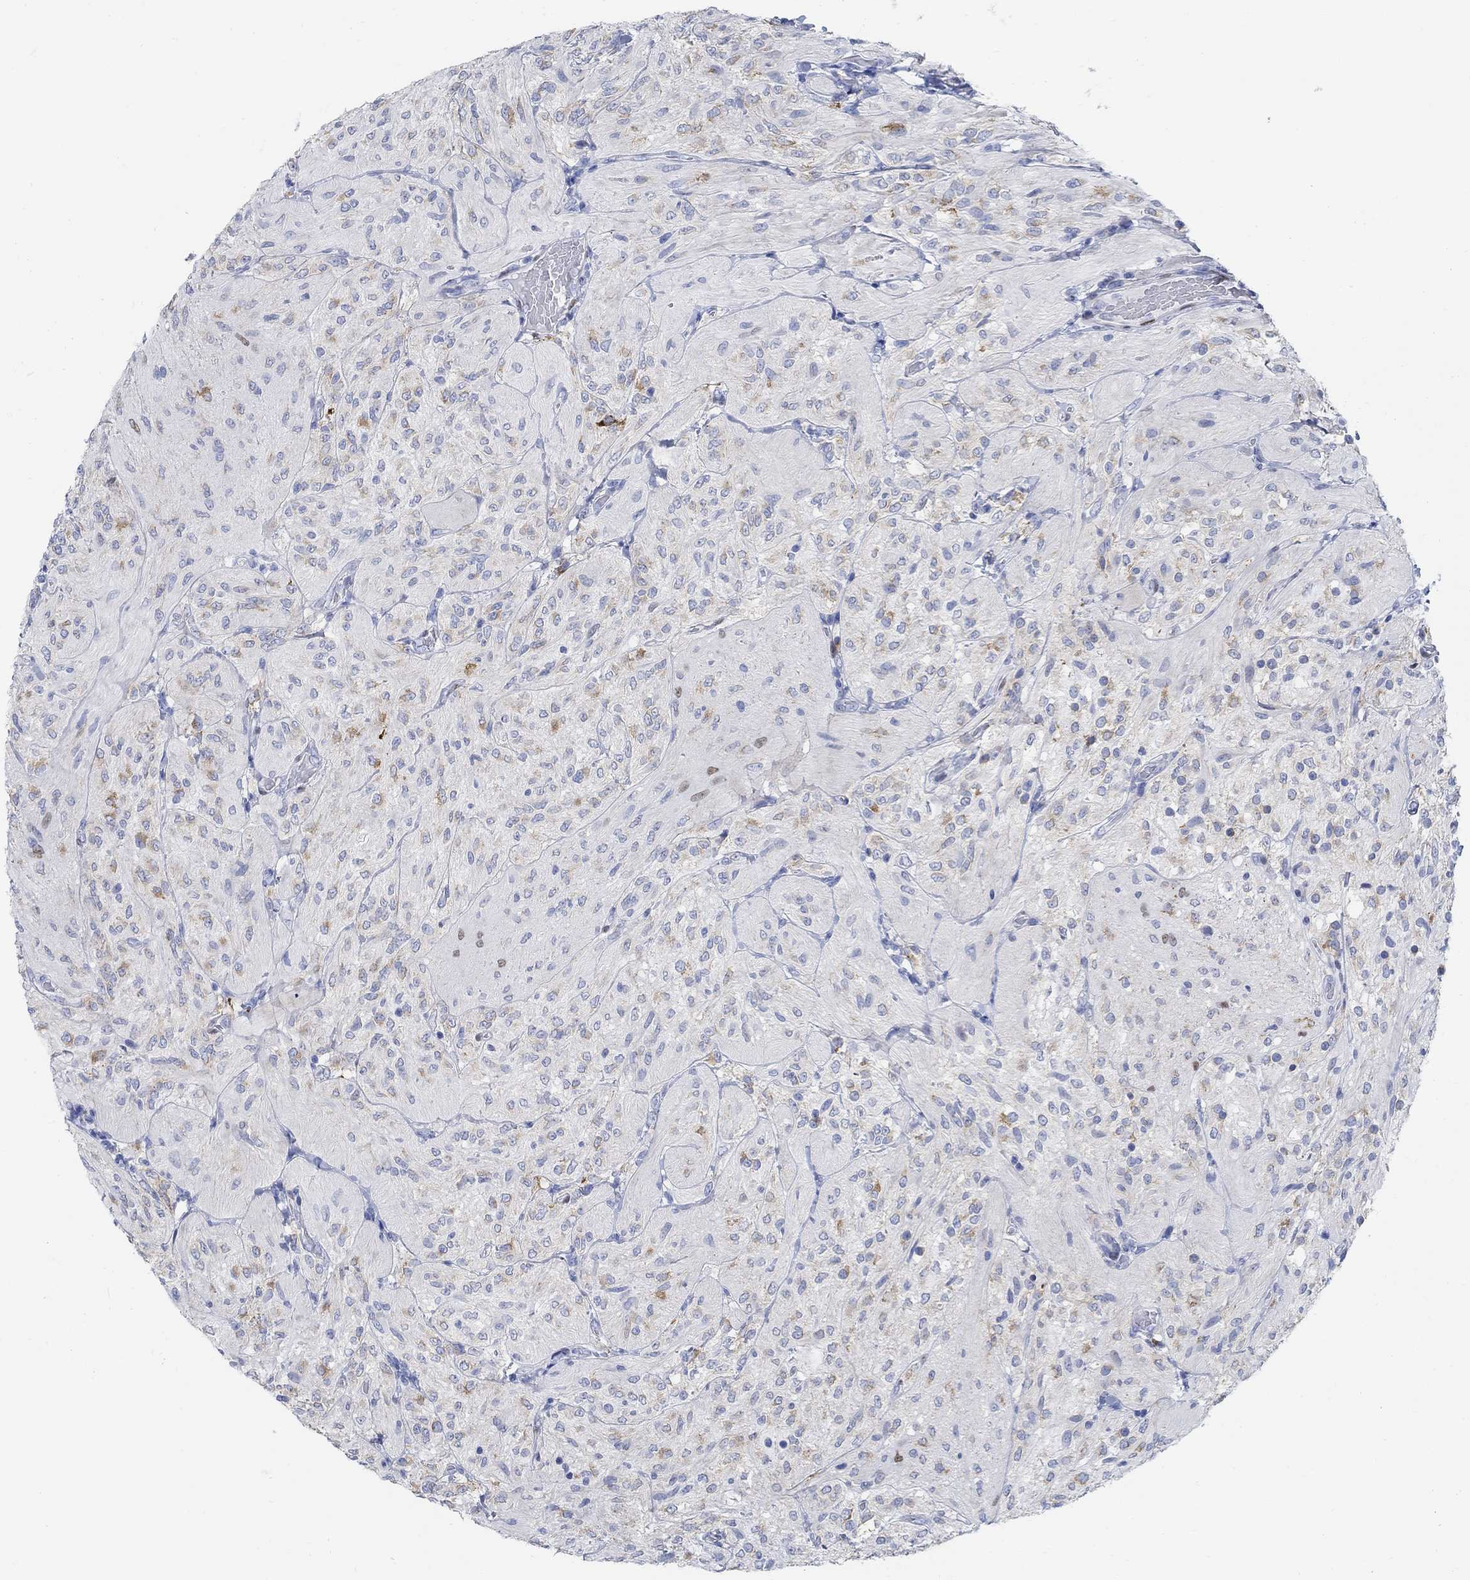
{"staining": {"intensity": "moderate", "quantity": "<25%", "location": "cytoplasmic/membranous"}, "tissue": "glioma", "cell_type": "Tumor cells", "image_type": "cancer", "snomed": [{"axis": "morphology", "description": "Glioma, malignant, Low grade"}, {"axis": "topography", "description": "Brain"}], "caption": "Immunohistochemistry (IHC) micrograph of malignant low-grade glioma stained for a protein (brown), which shows low levels of moderate cytoplasmic/membranous positivity in about <25% of tumor cells.", "gene": "RBM20", "patient": {"sex": "male", "age": 3}}